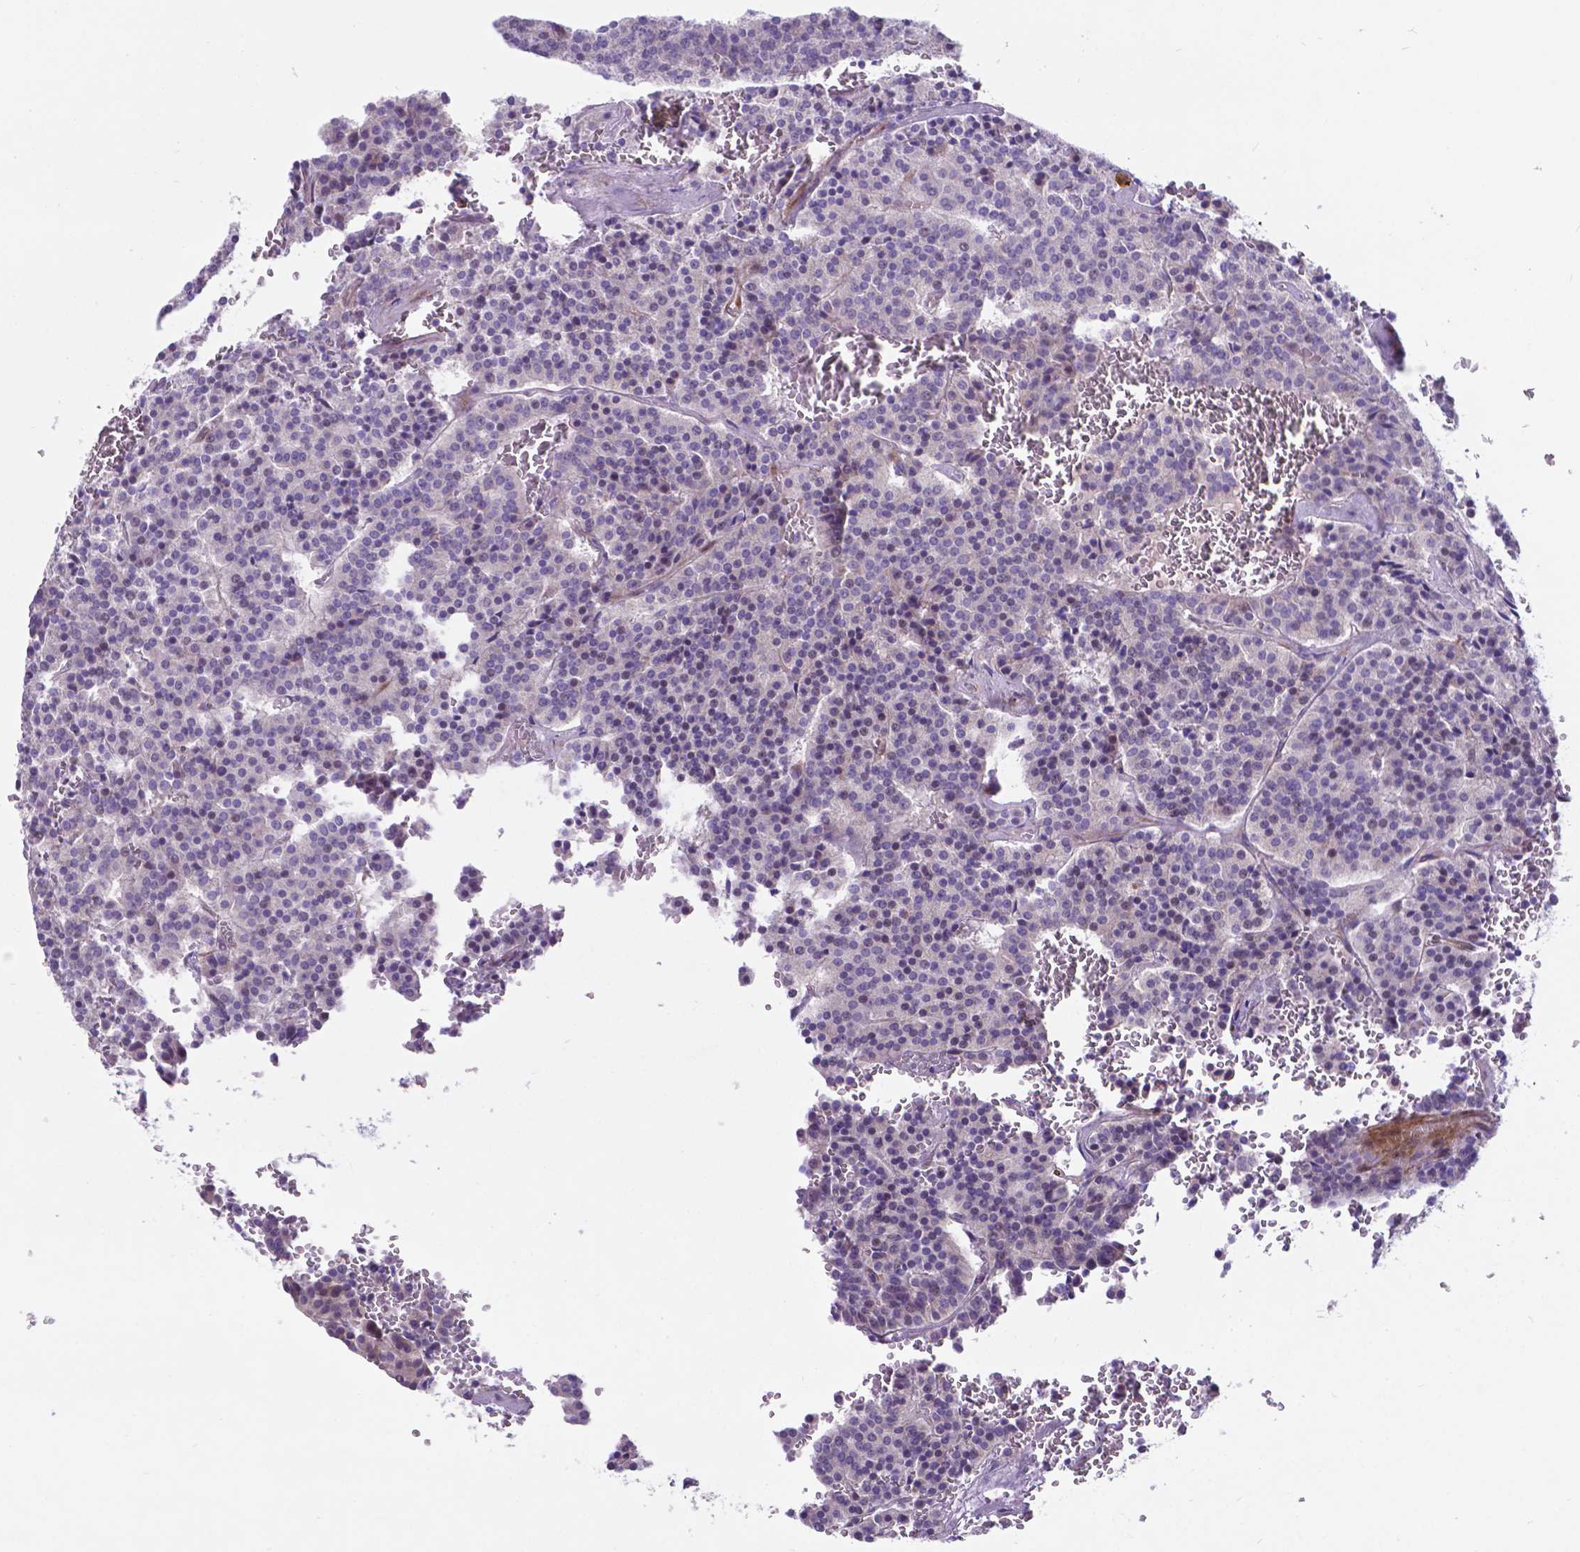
{"staining": {"intensity": "negative", "quantity": "none", "location": "none"}, "tissue": "carcinoid", "cell_type": "Tumor cells", "image_type": "cancer", "snomed": [{"axis": "morphology", "description": "Carcinoid, malignant, NOS"}, {"axis": "topography", "description": "Lung"}], "caption": "Immunohistochemistry (IHC) photomicrograph of human malignant carcinoid stained for a protein (brown), which displays no positivity in tumor cells.", "gene": "PFKFB4", "patient": {"sex": "male", "age": 70}}